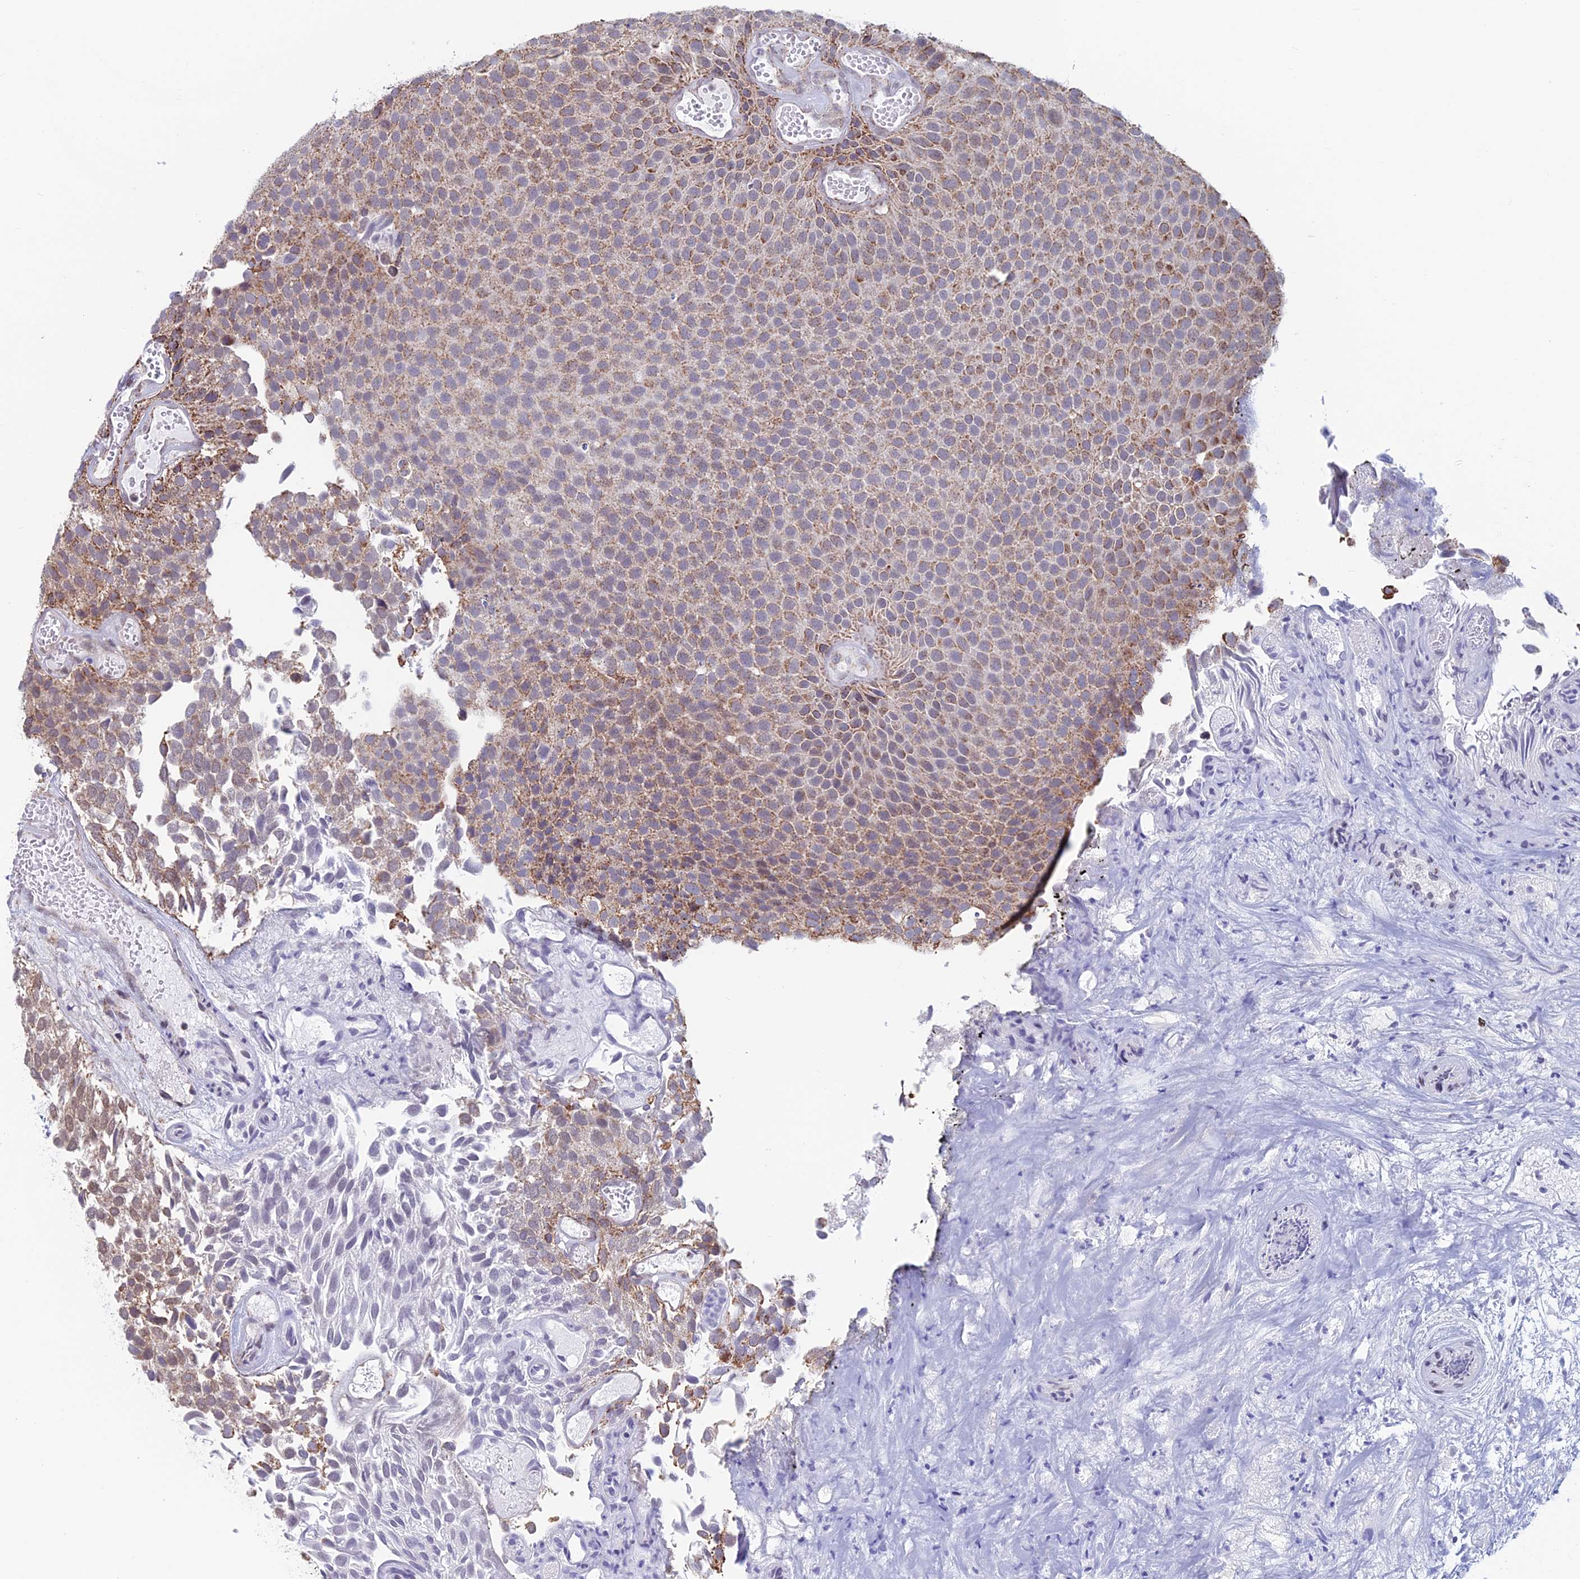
{"staining": {"intensity": "moderate", "quantity": "25%-75%", "location": "cytoplasmic/membranous"}, "tissue": "urothelial cancer", "cell_type": "Tumor cells", "image_type": "cancer", "snomed": [{"axis": "morphology", "description": "Urothelial carcinoma, Low grade"}, {"axis": "topography", "description": "Urinary bladder"}], "caption": "Immunohistochemistry (IHC) of human urothelial cancer shows medium levels of moderate cytoplasmic/membranous staining in about 25%-75% of tumor cells.", "gene": "ZNG1B", "patient": {"sex": "male", "age": 89}}